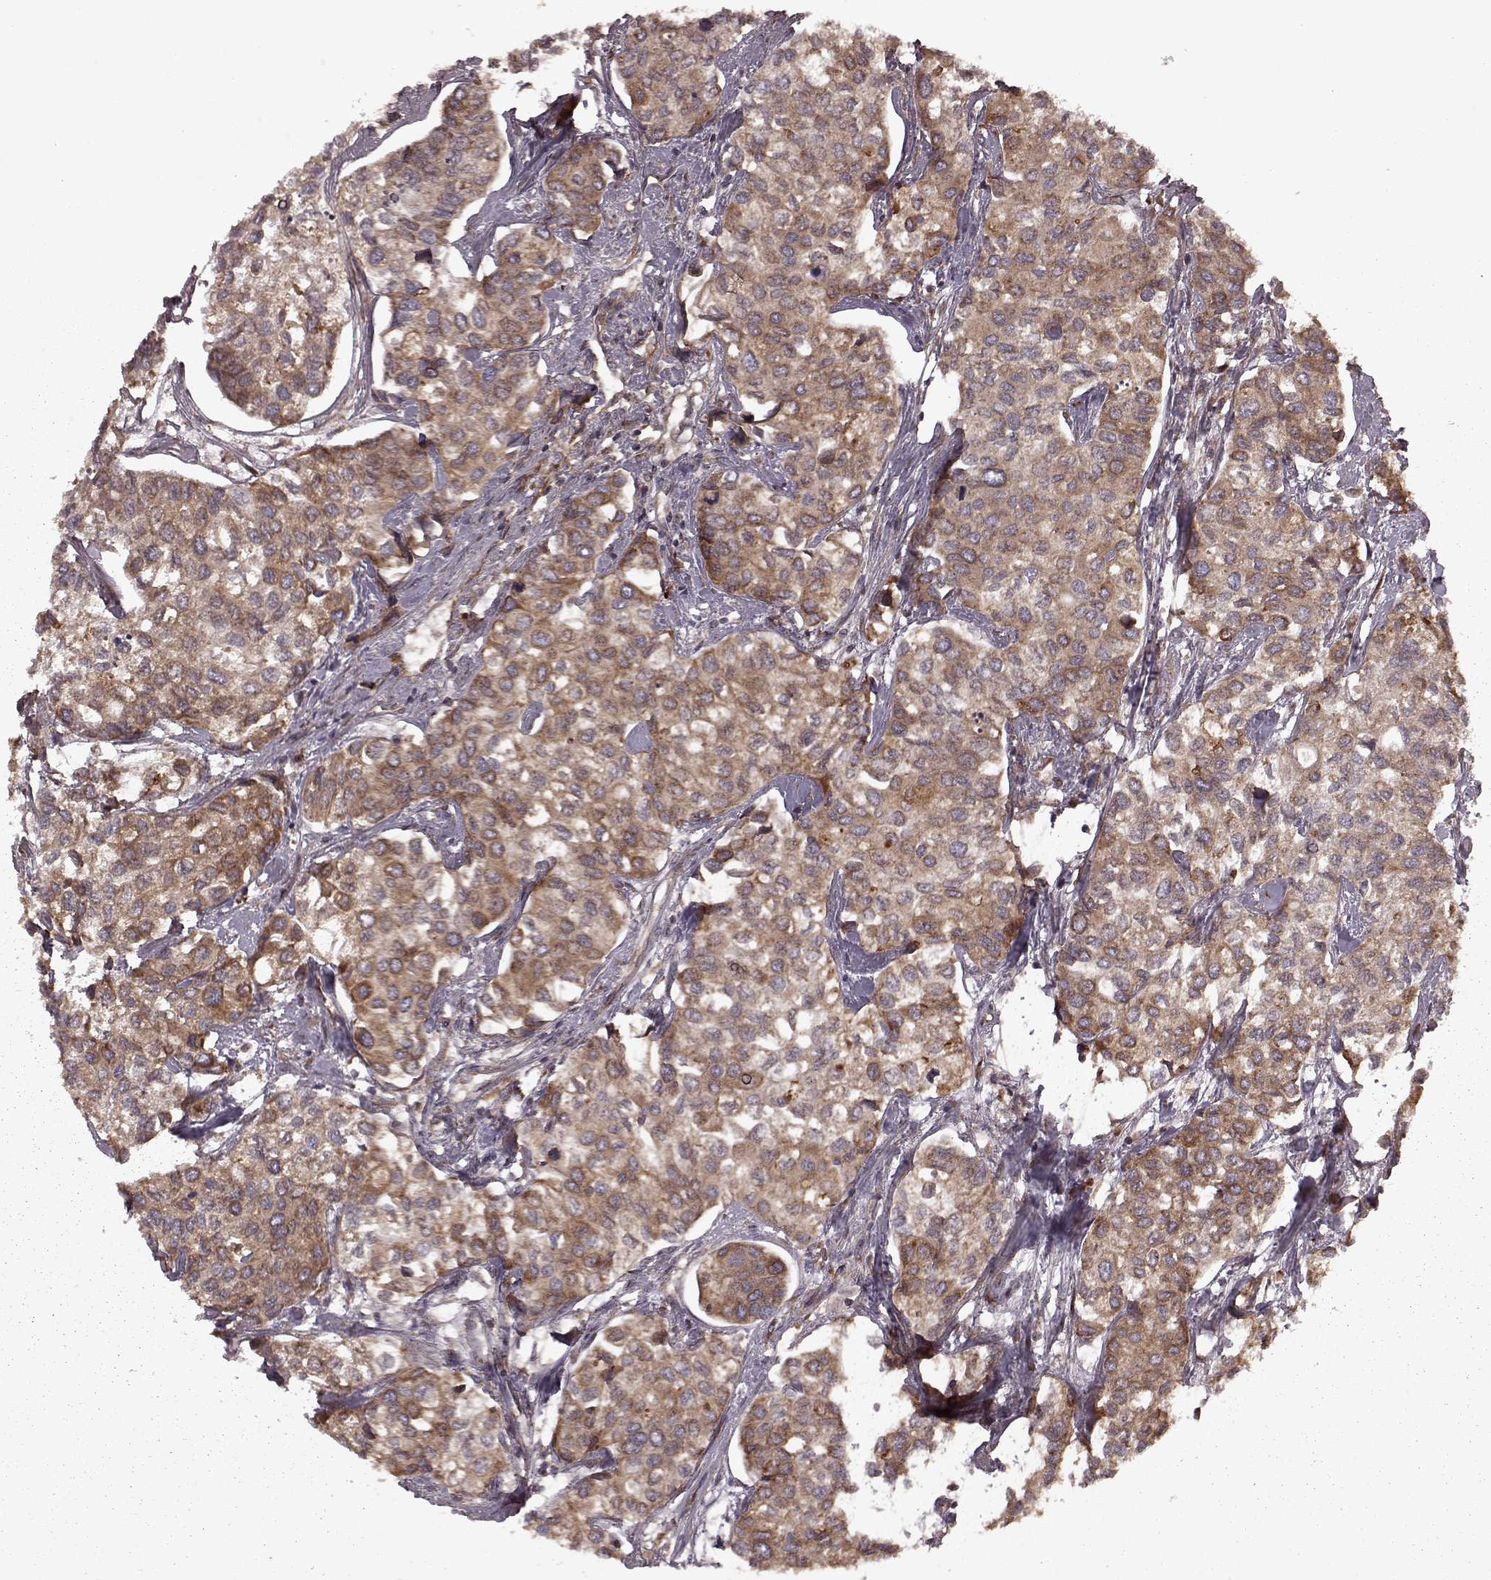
{"staining": {"intensity": "strong", "quantity": ">75%", "location": "cytoplasmic/membranous"}, "tissue": "urothelial cancer", "cell_type": "Tumor cells", "image_type": "cancer", "snomed": [{"axis": "morphology", "description": "Urothelial carcinoma, High grade"}, {"axis": "topography", "description": "Urinary bladder"}], "caption": "There is high levels of strong cytoplasmic/membranous positivity in tumor cells of high-grade urothelial carcinoma, as demonstrated by immunohistochemical staining (brown color).", "gene": "AGPAT1", "patient": {"sex": "male", "age": 73}}